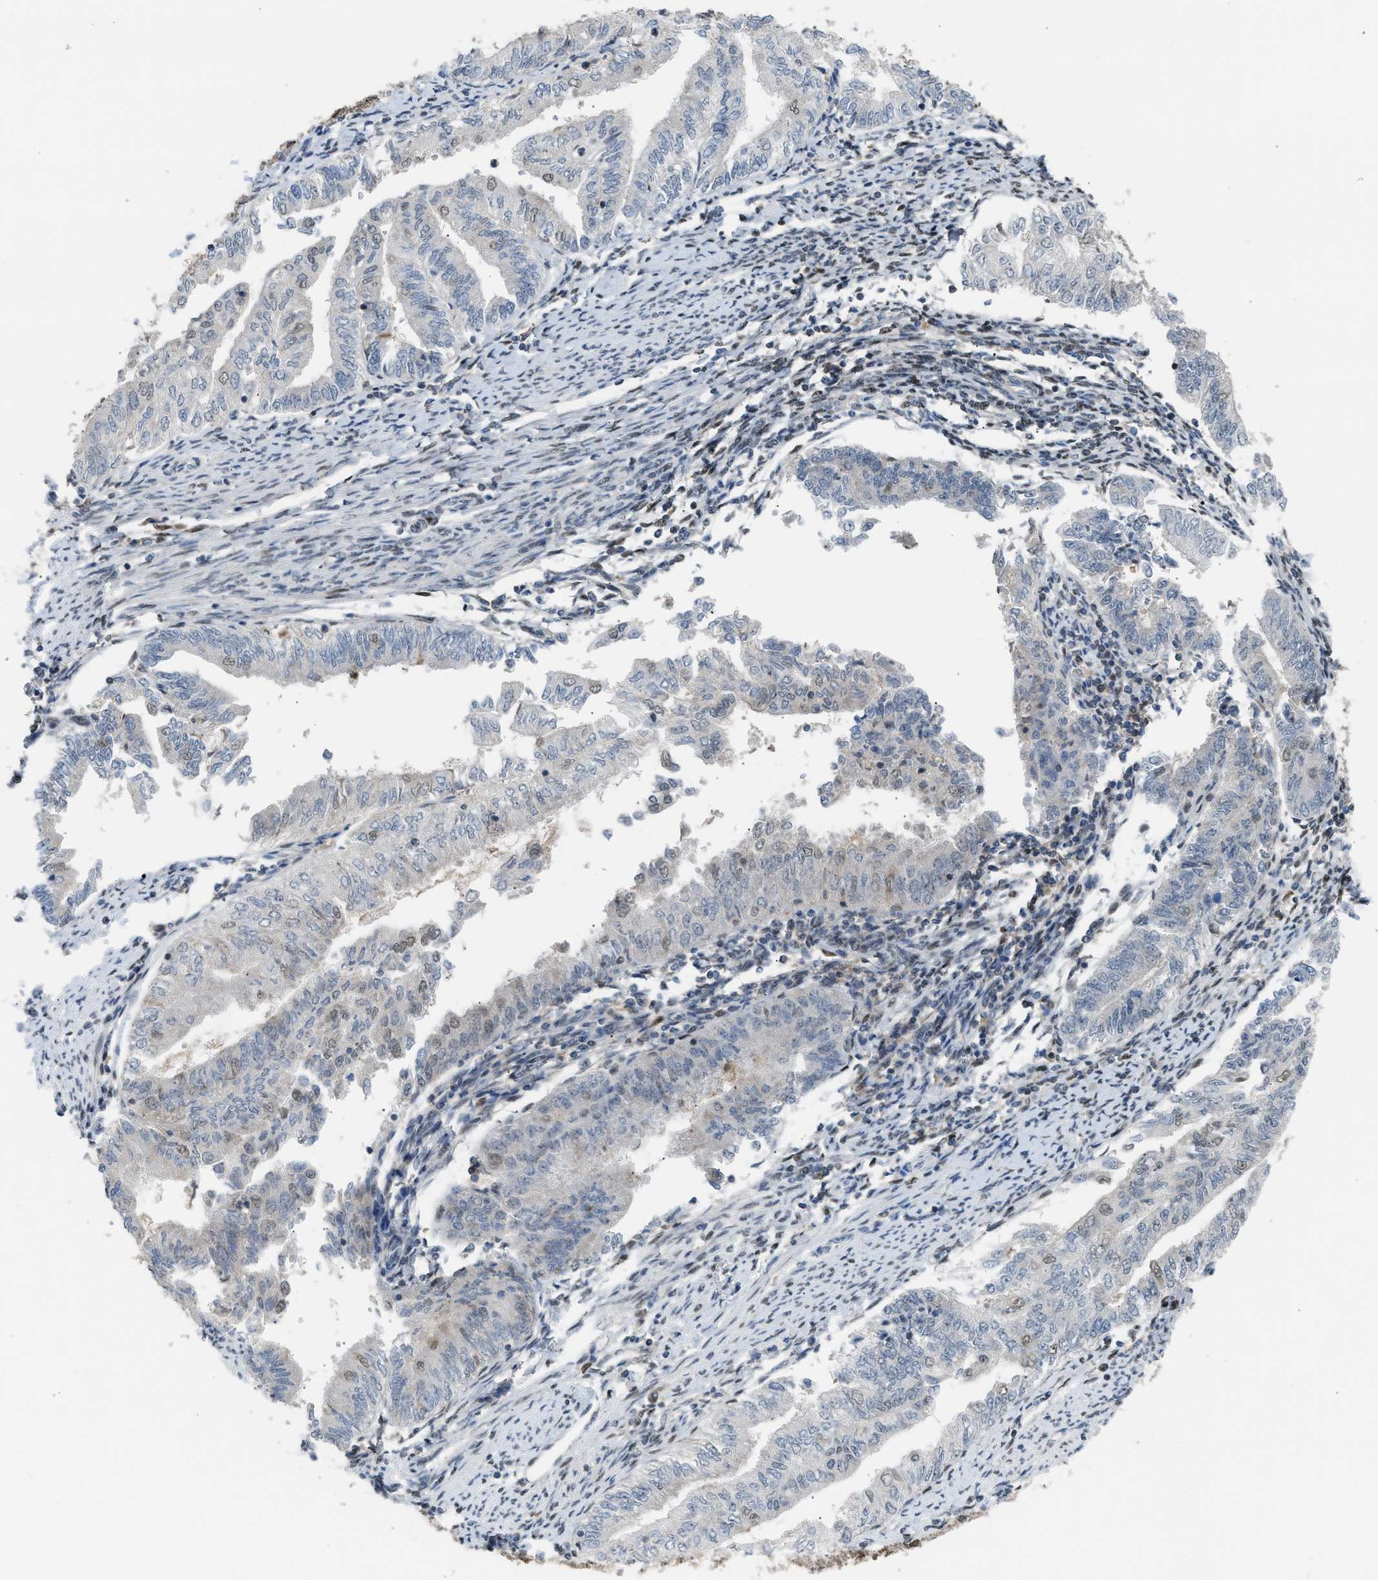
{"staining": {"intensity": "weak", "quantity": "<25%", "location": "nuclear"}, "tissue": "endometrial cancer", "cell_type": "Tumor cells", "image_type": "cancer", "snomed": [{"axis": "morphology", "description": "Adenocarcinoma, NOS"}, {"axis": "topography", "description": "Endometrium"}], "caption": "High magnification brightfield microscopy of endometrial cancer stained with DAB (3,3'-diaminobenzidine) (brown) and counterstained with hematoxylin (blue): tumor cells show no significant staining.", "gene": "SSBP2", "patient": {"sex": "female", "age": 66}}